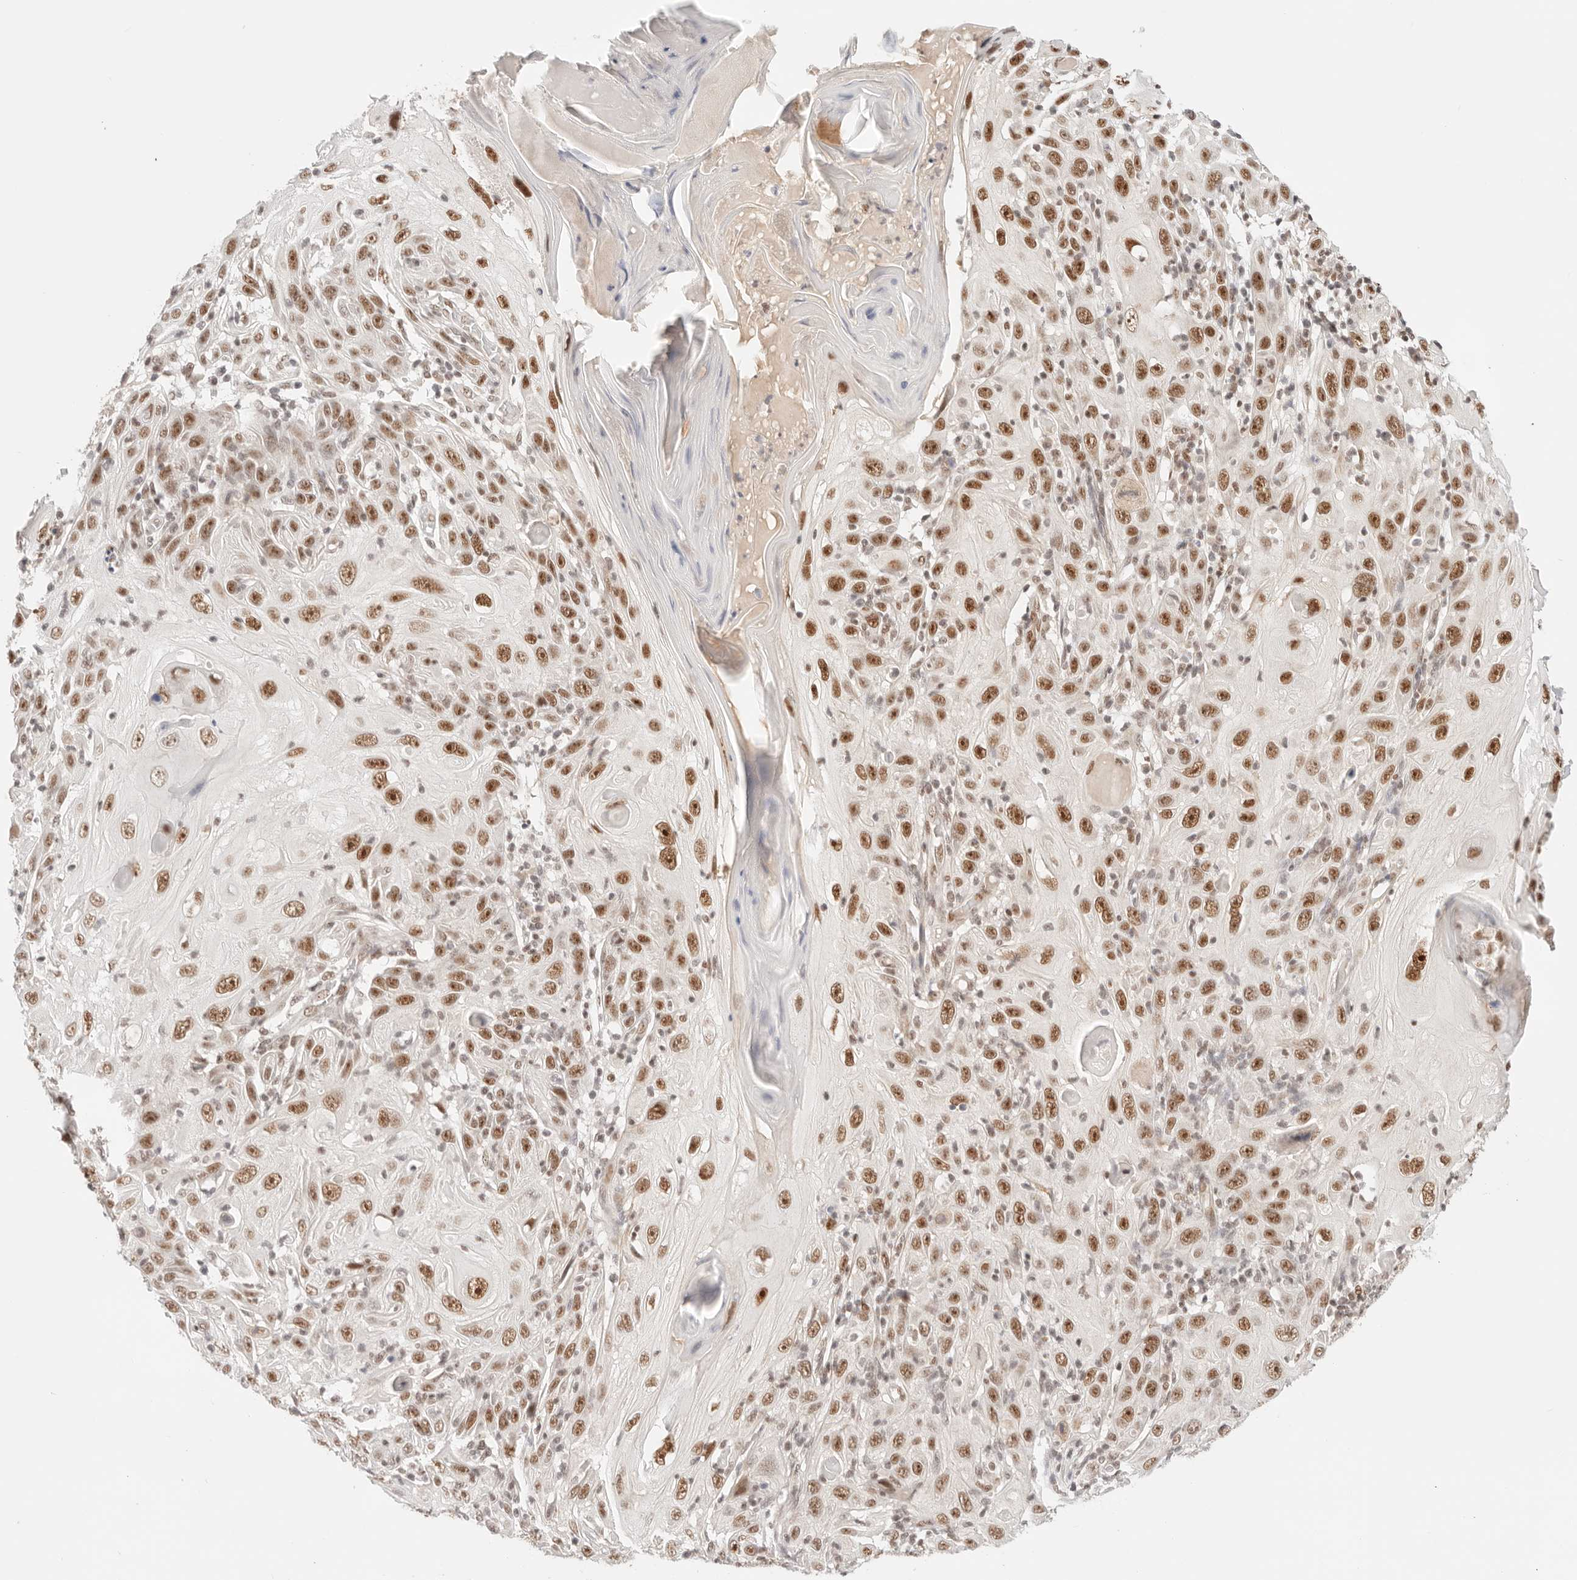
{"staining": {"intensity": "moderate", "quantity": ">75%", "location": "nuclear"}, "tissue": "skin cancer", "cell_type": "Tumor cells", "image_type": "cancer", "snomed": [{"axis": "morphology", "description": "Squamous cell carcinoma, NOS"}, {"axis": "topography", "description": "Skin"}], "caption": "About >75% of tumor cells in human skin cancer (squamous cell carcinoma) demonstrate moderate nuclear protein positivity as visualized by brown immunohistochemical staining.", "gene": "GTF2E2", "patient": {"sex": "female", "age": 88}}